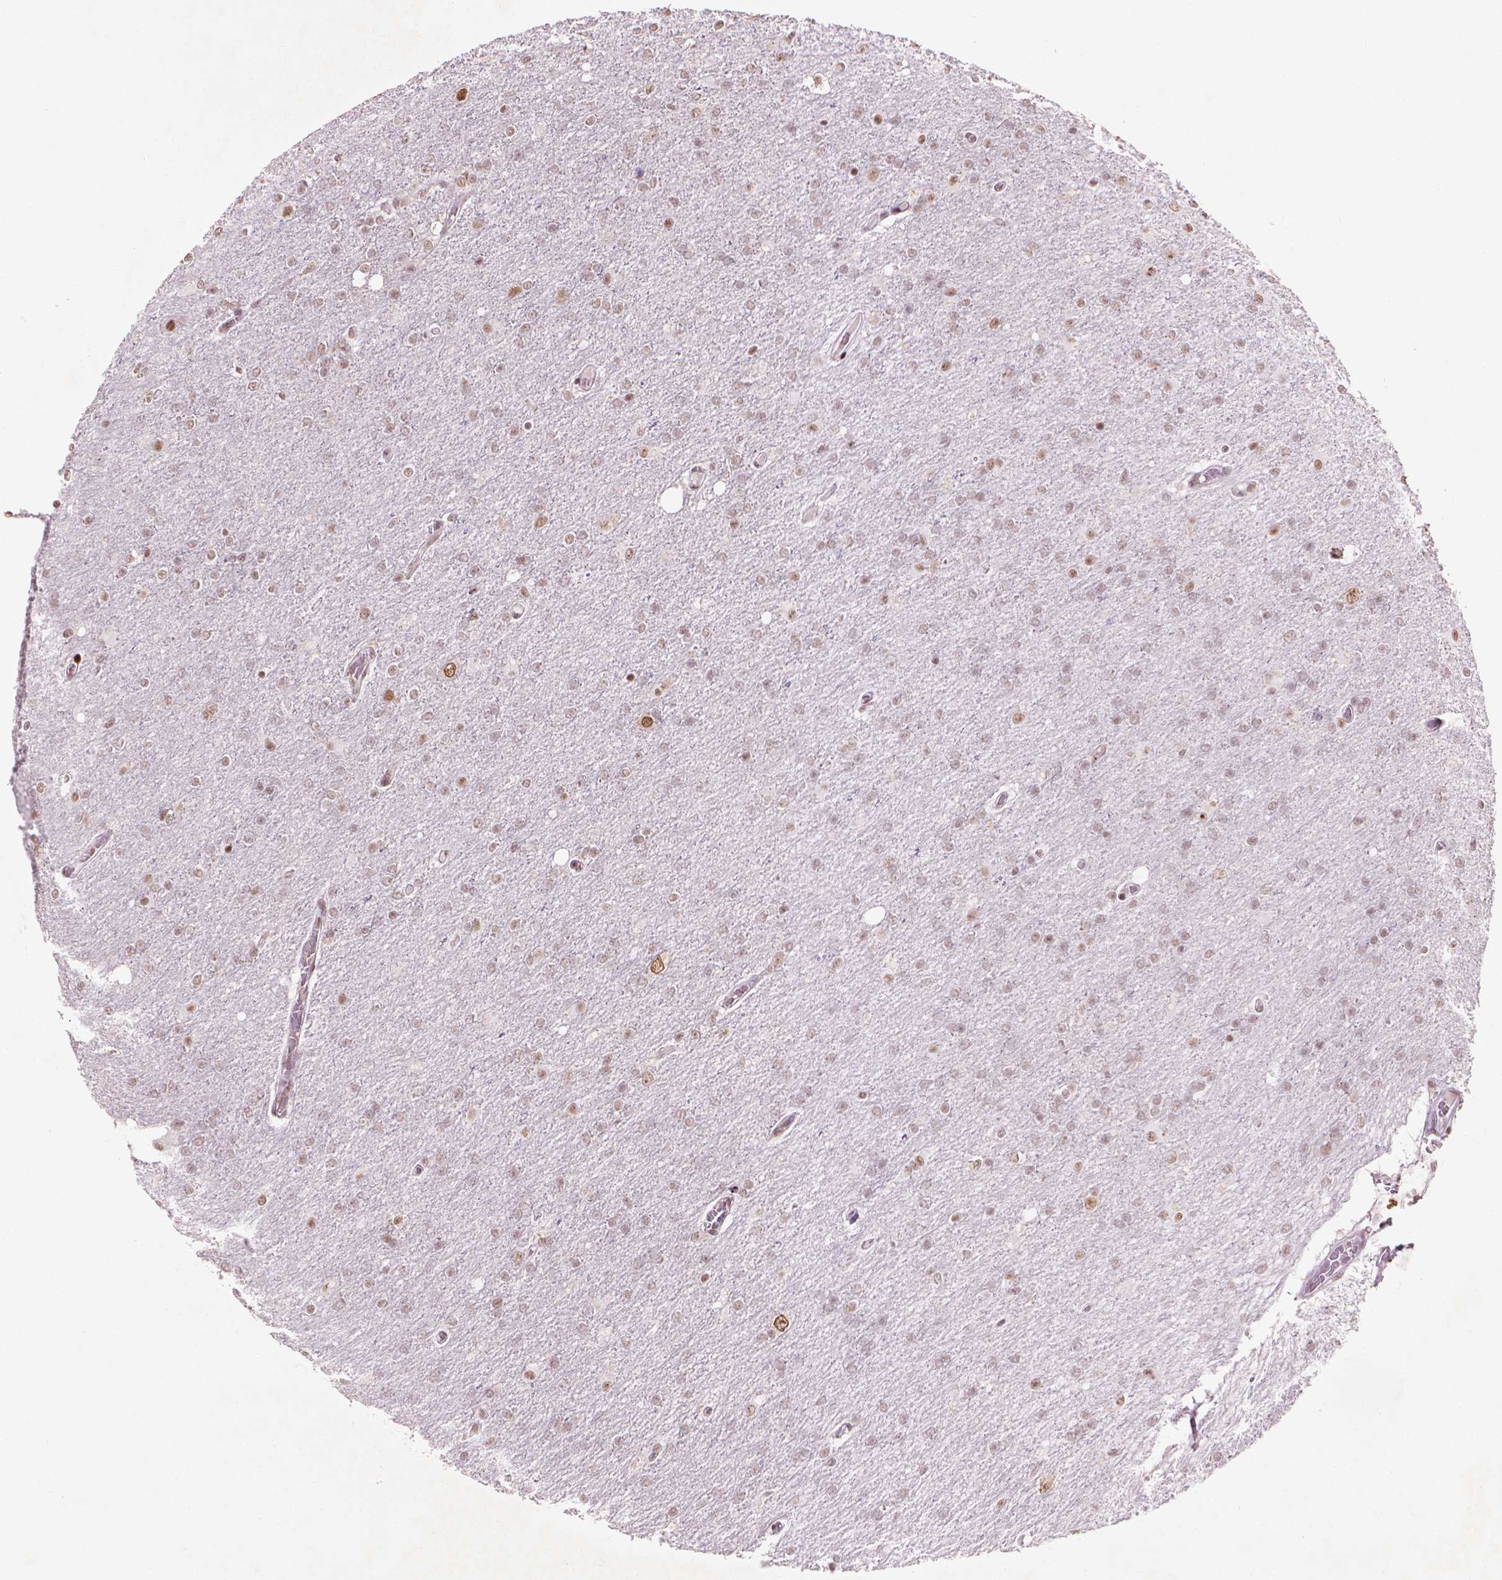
{"staining": {"intensity": "moderate", "quantity": "<25%", "location": "nuclear"}, "tissue": "glioma", "cell_type": "Tumor cells", "image_type": "cancer", "snomed": [{"axis": "morphology", "description": "Glioma, malignant, High grade"}, {"axis": "topography", "description": "Cerebral cortex"}], "caption": "Immunohistochemical staining of high-grade glioma (malignant) demonstrates low levels of moderate nuclear protein expression in approximately <25% of tumor cells.", "gene": "HES7", "patient": {"sex": "male", "age": 70}}